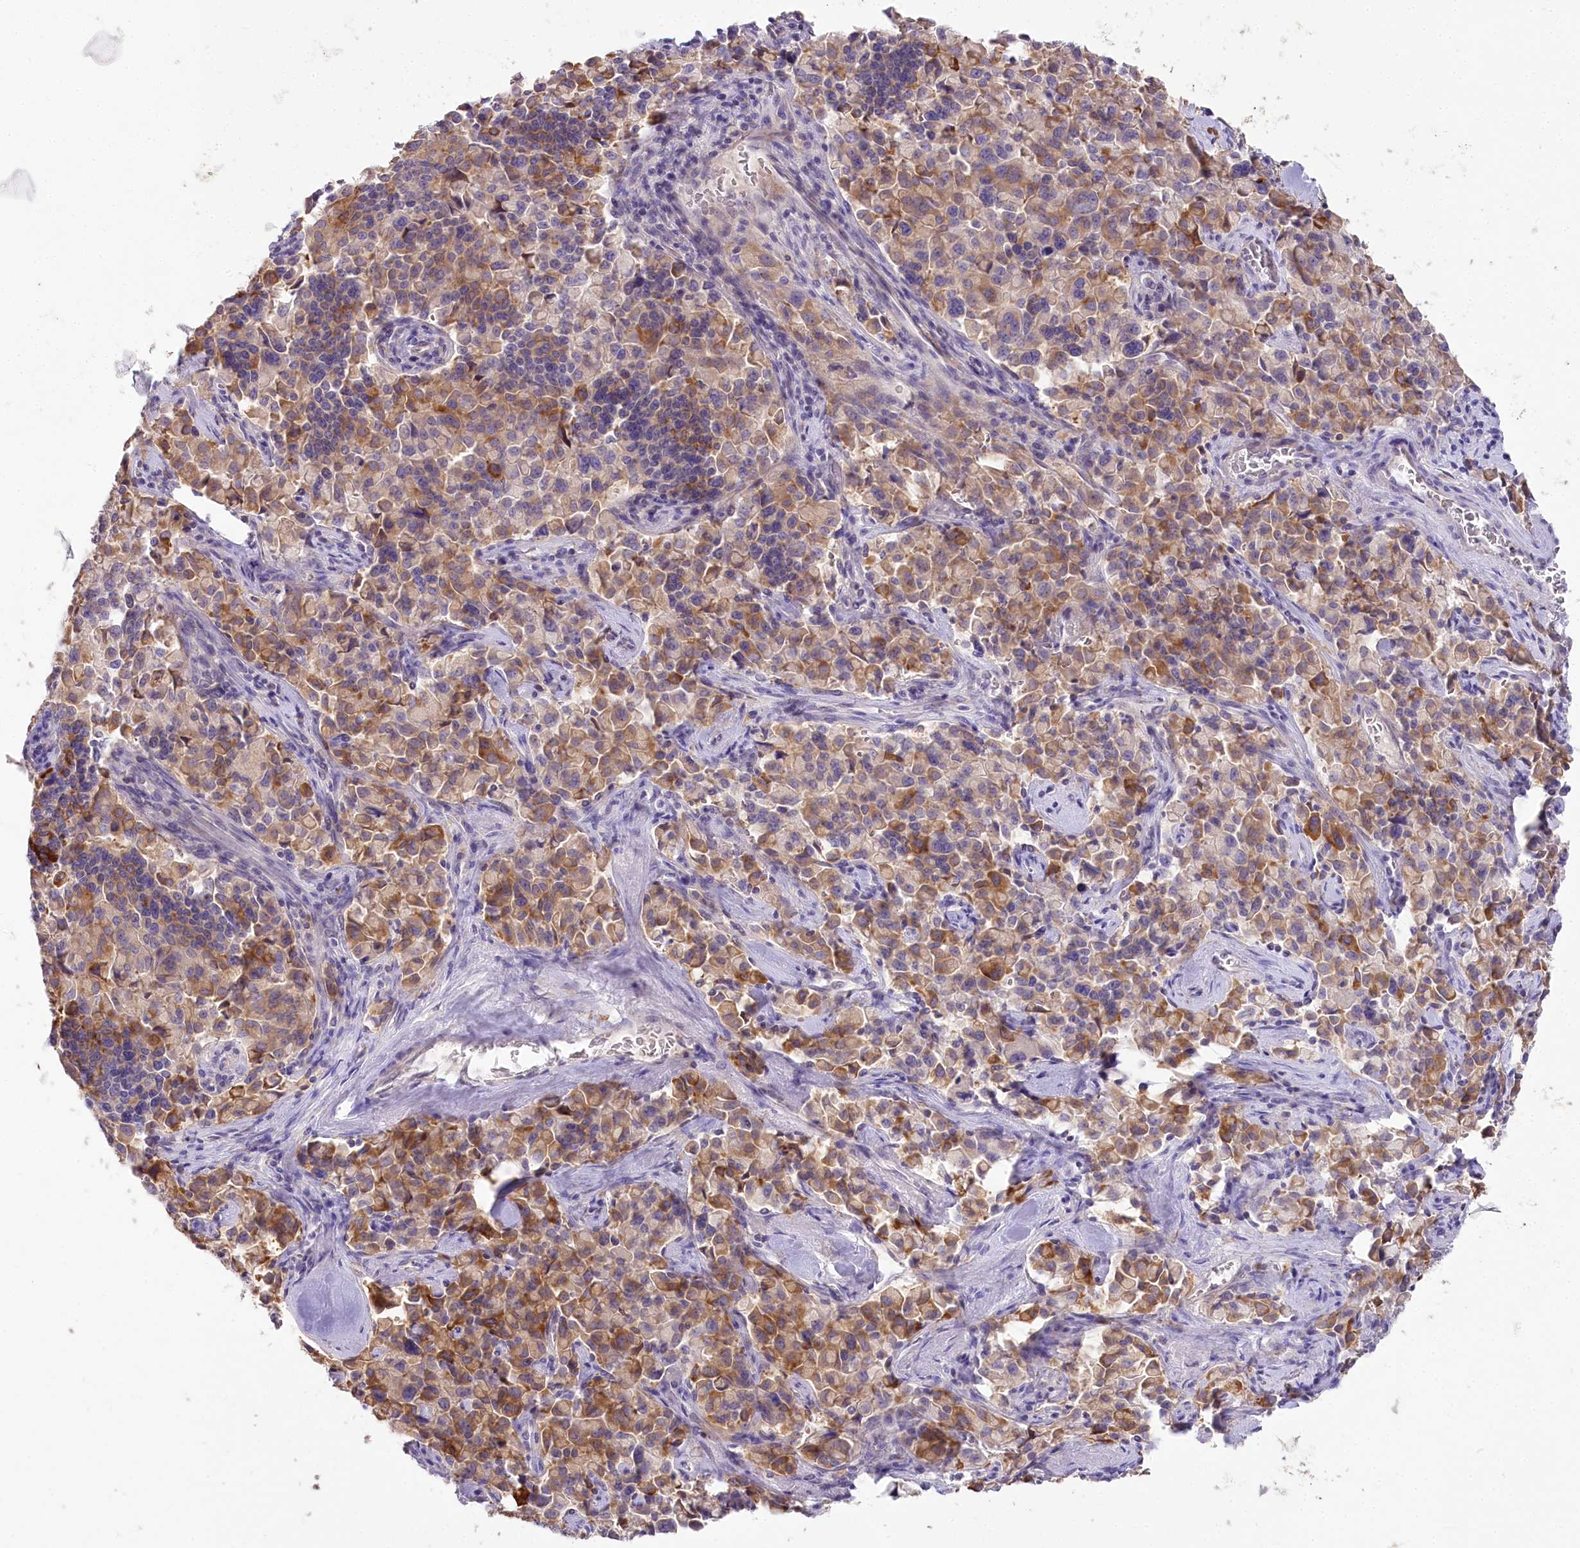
{"staining": {"intensity": "moderate", "quantity": ">75%", "location": "cytoplasmic/membranous"}, "tissue": "pancreatic cancer", "cell_type": "Tumor cells", "image_type": "cancer", "snomed": [{"axis": "morphology", "description": "Adenocarcinoma, NOS"}, {"axis": "topography", "description": "Pancreas"}], "caption": "Pancreatic cancer stained for a protein (brown) displays moderate cytoplasmic/membranous positive positivity in about >75% of tumor cells.", "gene": "MYOZ1", "patient": {"sex": "male", "age": 65}}